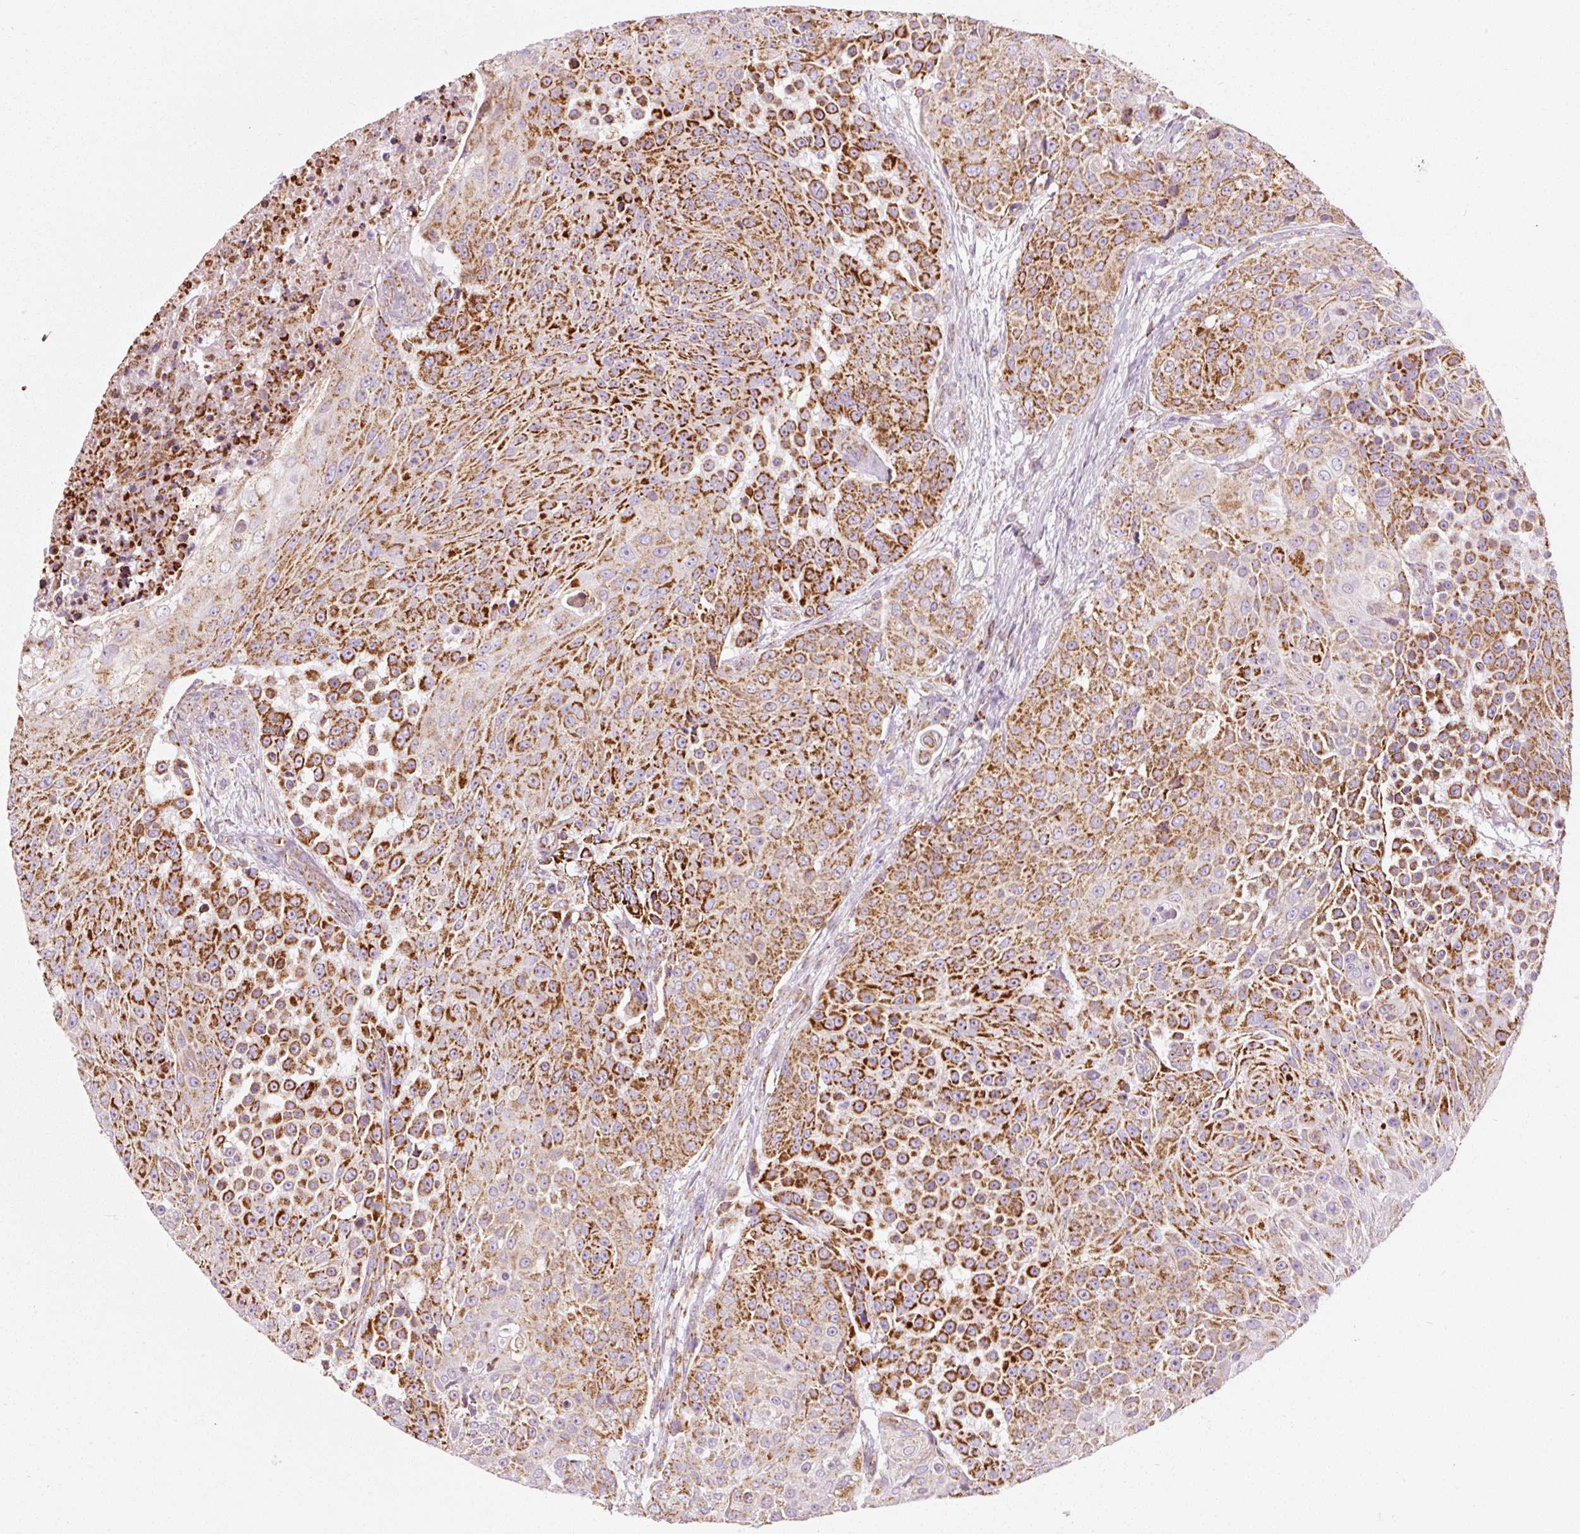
{"staining": {"intensity": "strong", "quantity": ">75%", "location": "cytoplasmic/membranous"}, "tissue": "urothelial cancer", "cell_type": "Tumor cells", "image_type": "cancer", "snomed": [{"axis": "morphology", "description": "Urothelial carcinoma, High grade"}, {"axis": "topography", "description": "Urinary bladder"}], "caption": "IHC of urothelial carcinoma (high-grade) shows high levels of strong cytoplasmic/membranous positivity in about >75% of tumor cells. The staining was performed using DAB to visualize the protein expression in brown, while the nuclei were stained in blue with hematoxylin (Magnification: 20x).", "gene": "NDUFB4", "patient": {"sex": "female", "age": 63}}